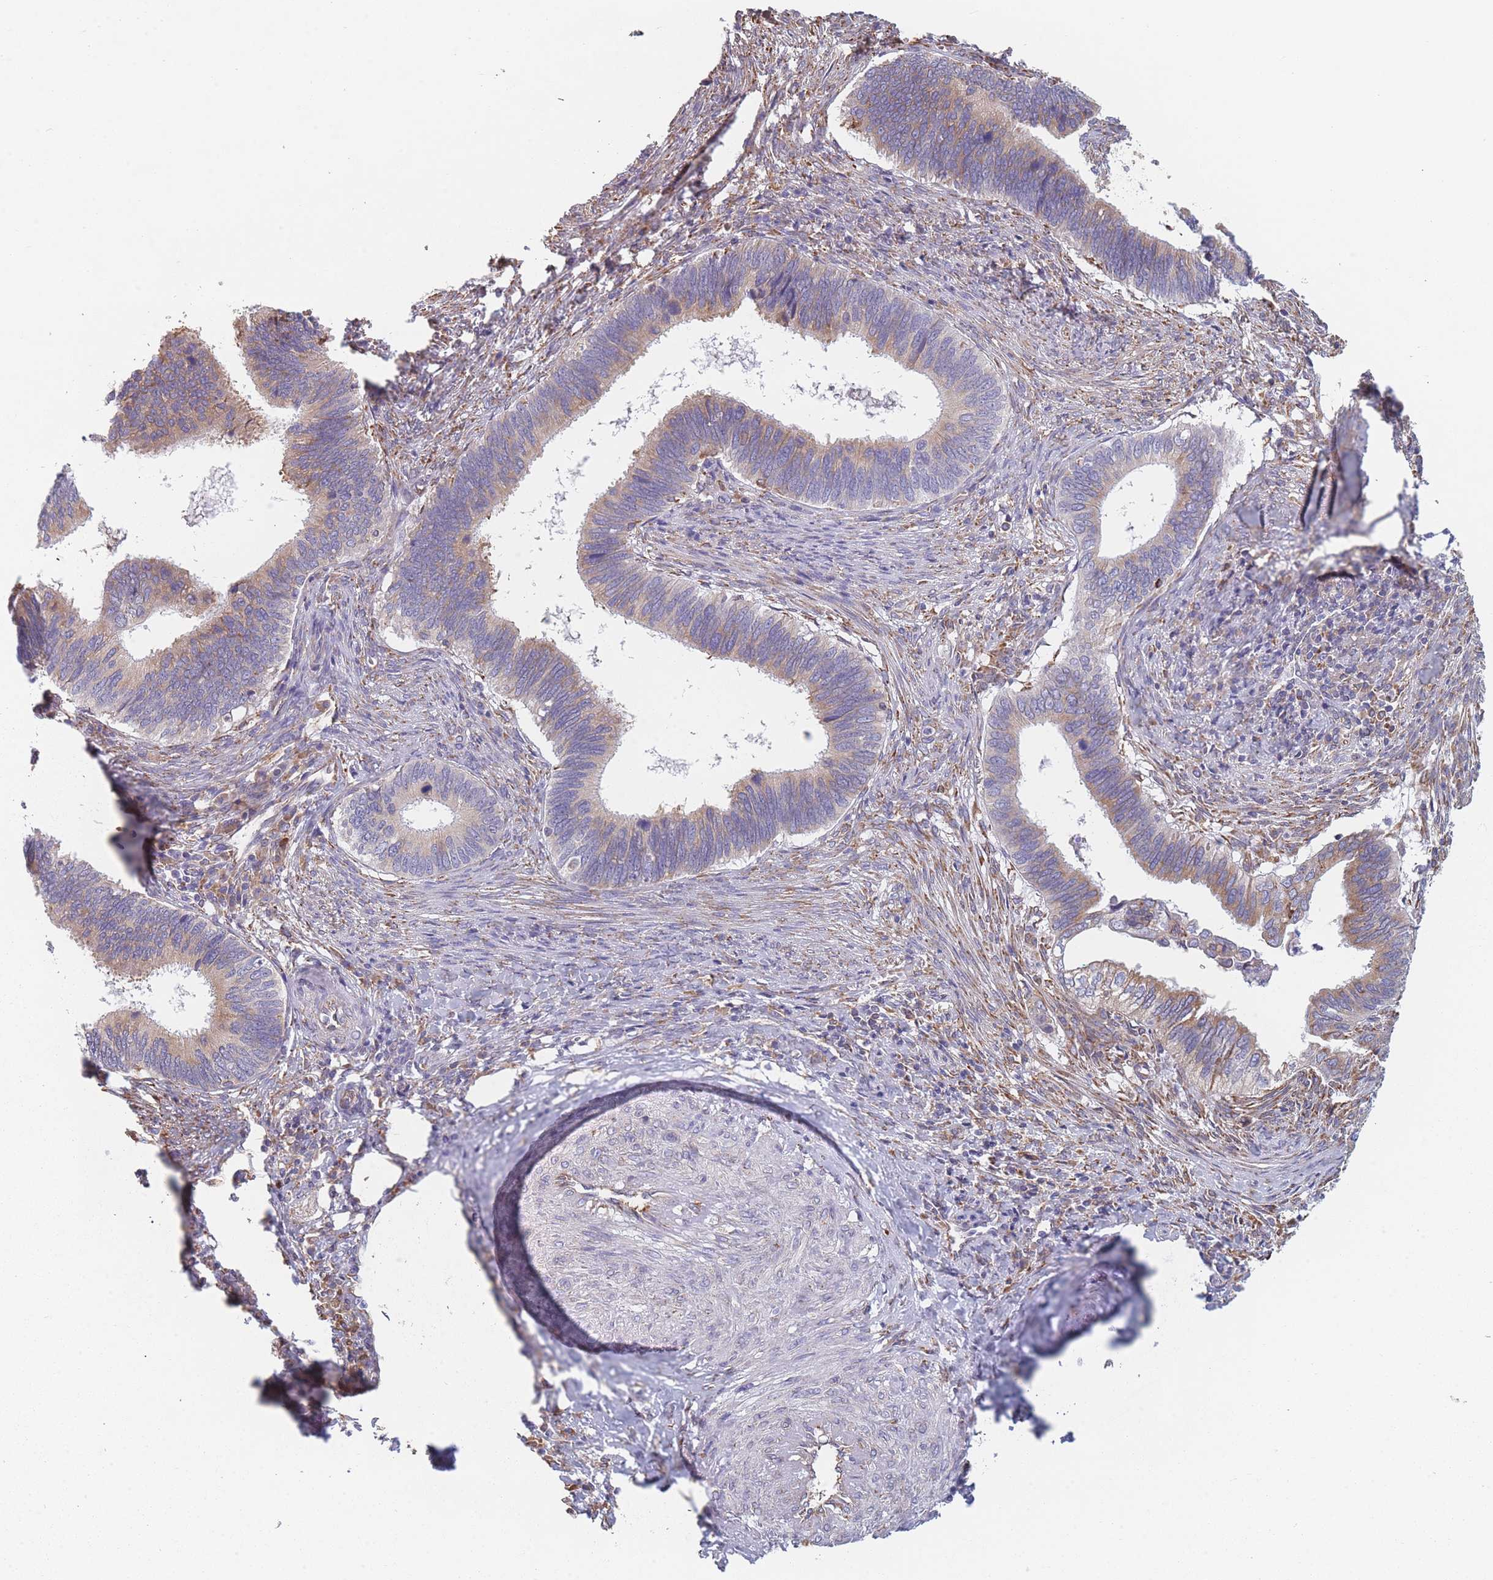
{"staining": {"intensity": "moderate", "quantity": ">75%", "location": "cytoplasmic/membranous"}, "tissue": "cervical cancer", "cell_type": "Tumor cells", "image_type": "cancer", "snomed": [{"axis": "morphology", "description": "Adenocarcinoma, NOS"}, {"axis": "topography", "description": "Cervix"}], "caption": "A histopathology image of human cervical adenocarcinoma stained for a protein reveals moderate cytoplasmic/membranous brown staining in tumor cells.", "gene": "OR7C2", "patient": {"sex": "female", "age": 42}}